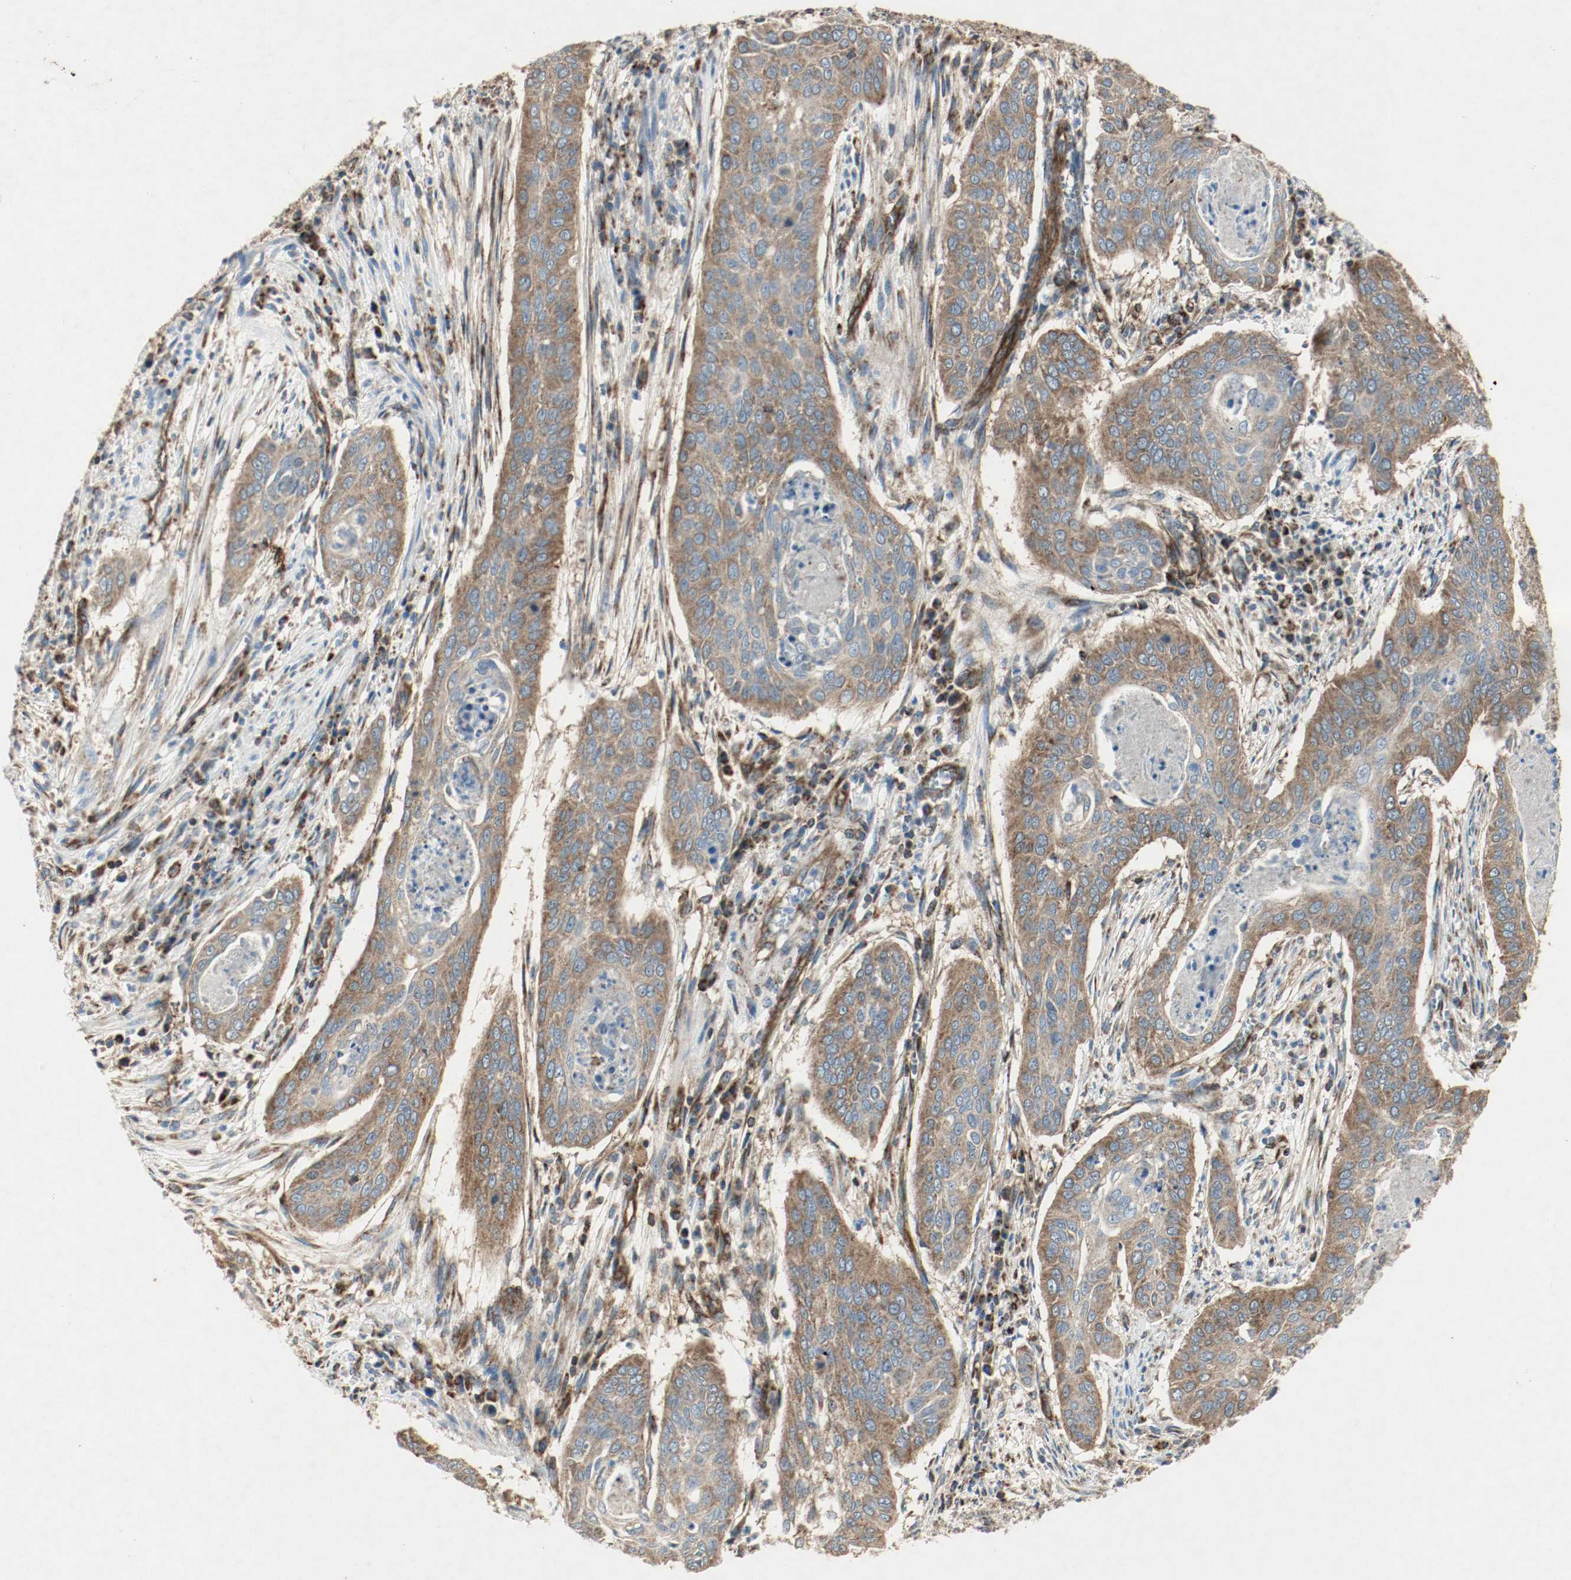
{"staining": {"intensity": "strong", "quantity": ">75%", "location": "cytoplasmic/membranous"}, "tissue": "cervical cancer", "cell_type": "Tumor cells", "image_type": "cancer", "snomed": [{"axis": "morphology", "description": "Squamous cell carcinoma, NOS"}, {"axis": "topography", "description": "Cervix"}], "caption": "Immunohistochemical staining of human cervical squamous cell carcinoma displays high levels of strong cytoplasmic/membranous staining in about >75% of tumor cells.", "gene": "PLCG1", "patient": {"sex": "female", "age": 39}}